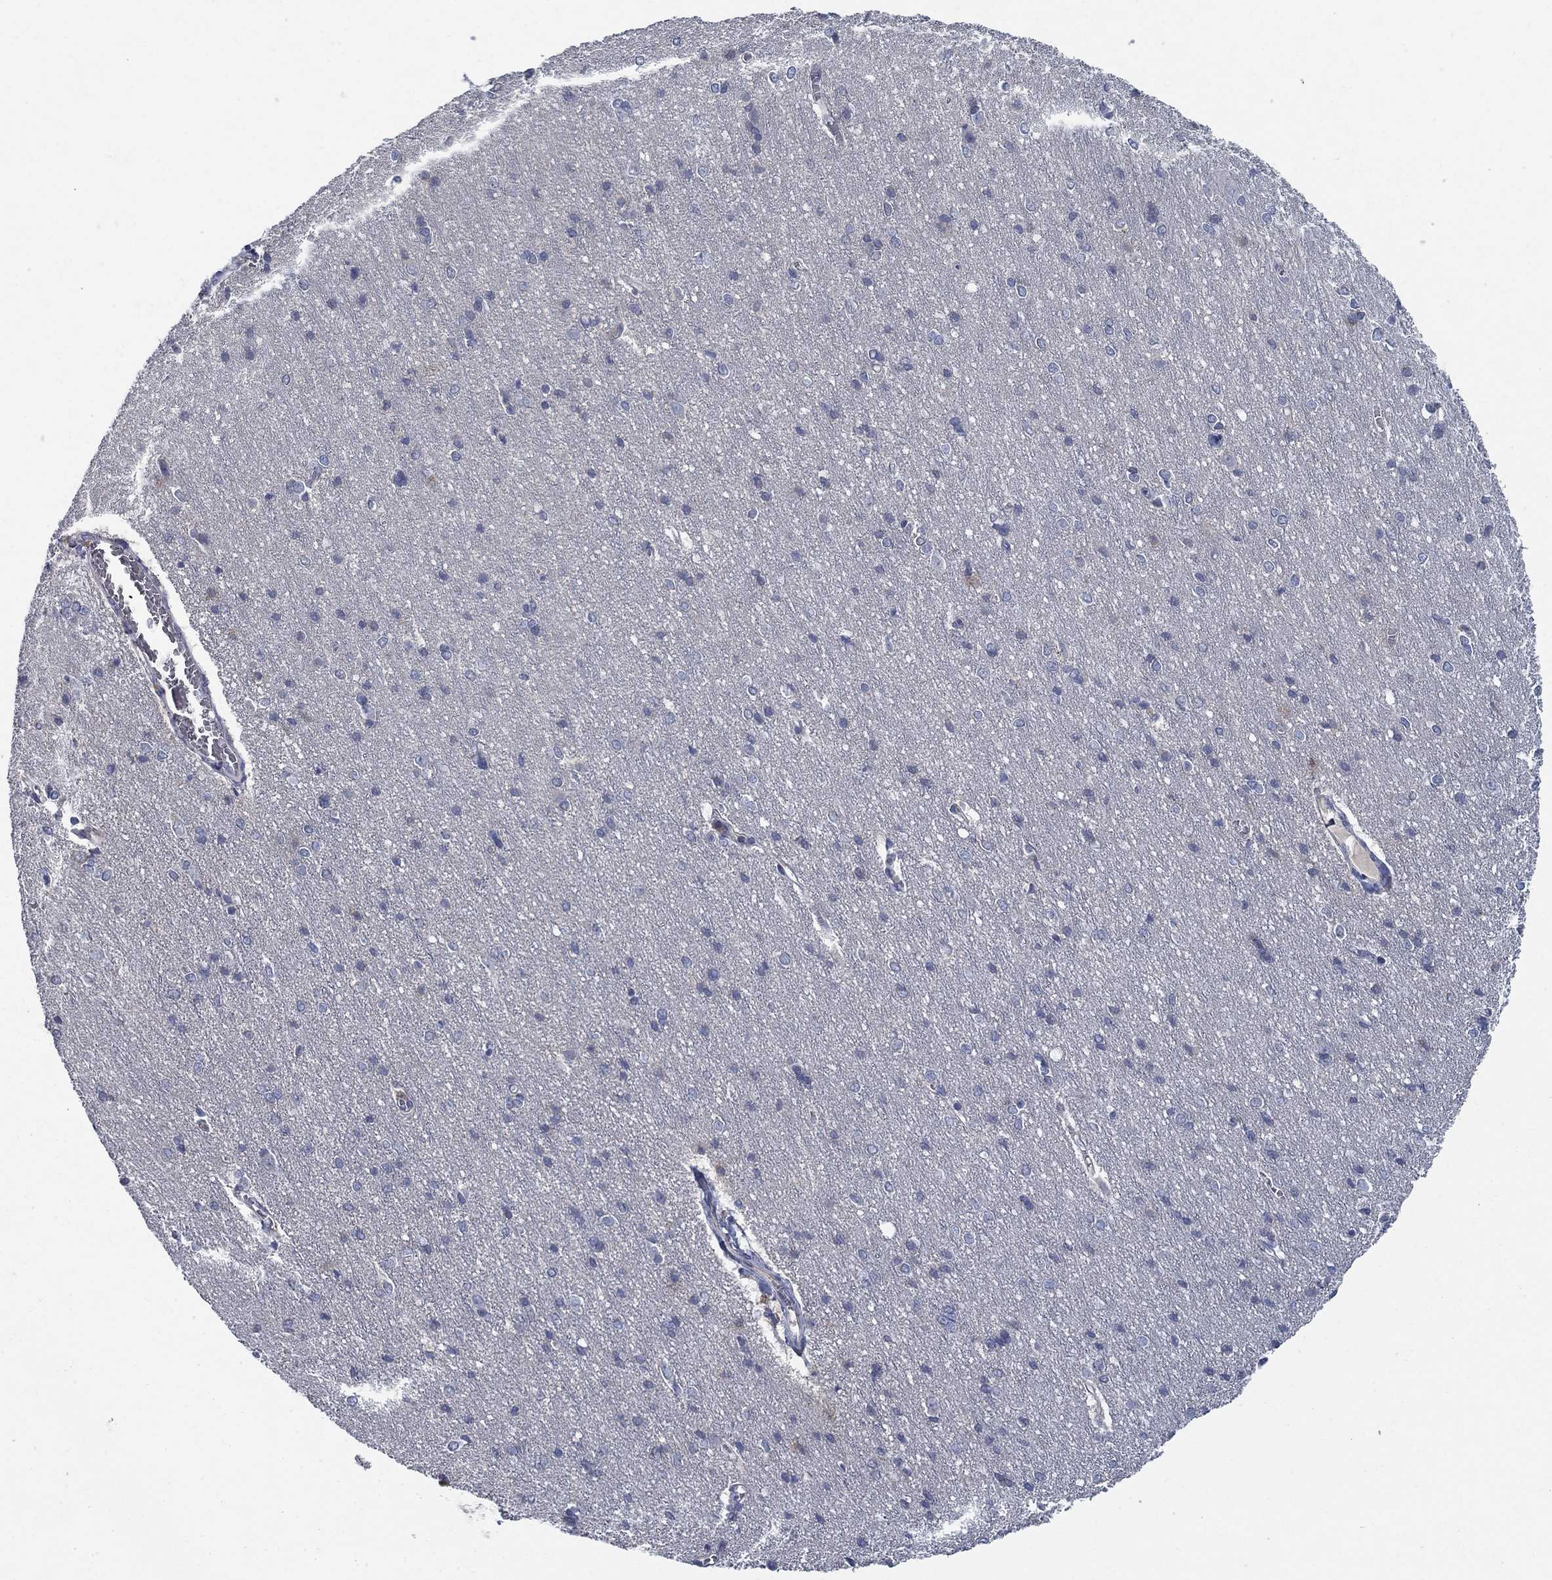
{"staining": {"intensity": "negative", "quantity": "none", "location": "none"}, "tissue": "cerebral cortex", "cell_type": "Endothelial cells", "image_type": "normal", "snomed": [{"axis": "morphology", "description": "Normal tissue, NOS"}, {"axis": "topography", "description": "Cerebral cortex"}], "caption": "There is no significant positivity in endothelial cells of cerebral cortex. (Stains: DAB (3,3'-diaminobenzidine) immunohistochemistry (IHC) with hematoxylin counter stain, Microscopy: brightfield microscopy at high magnification).", "gene": "DNER", "patient": {"sex": "male", "age": 37}}